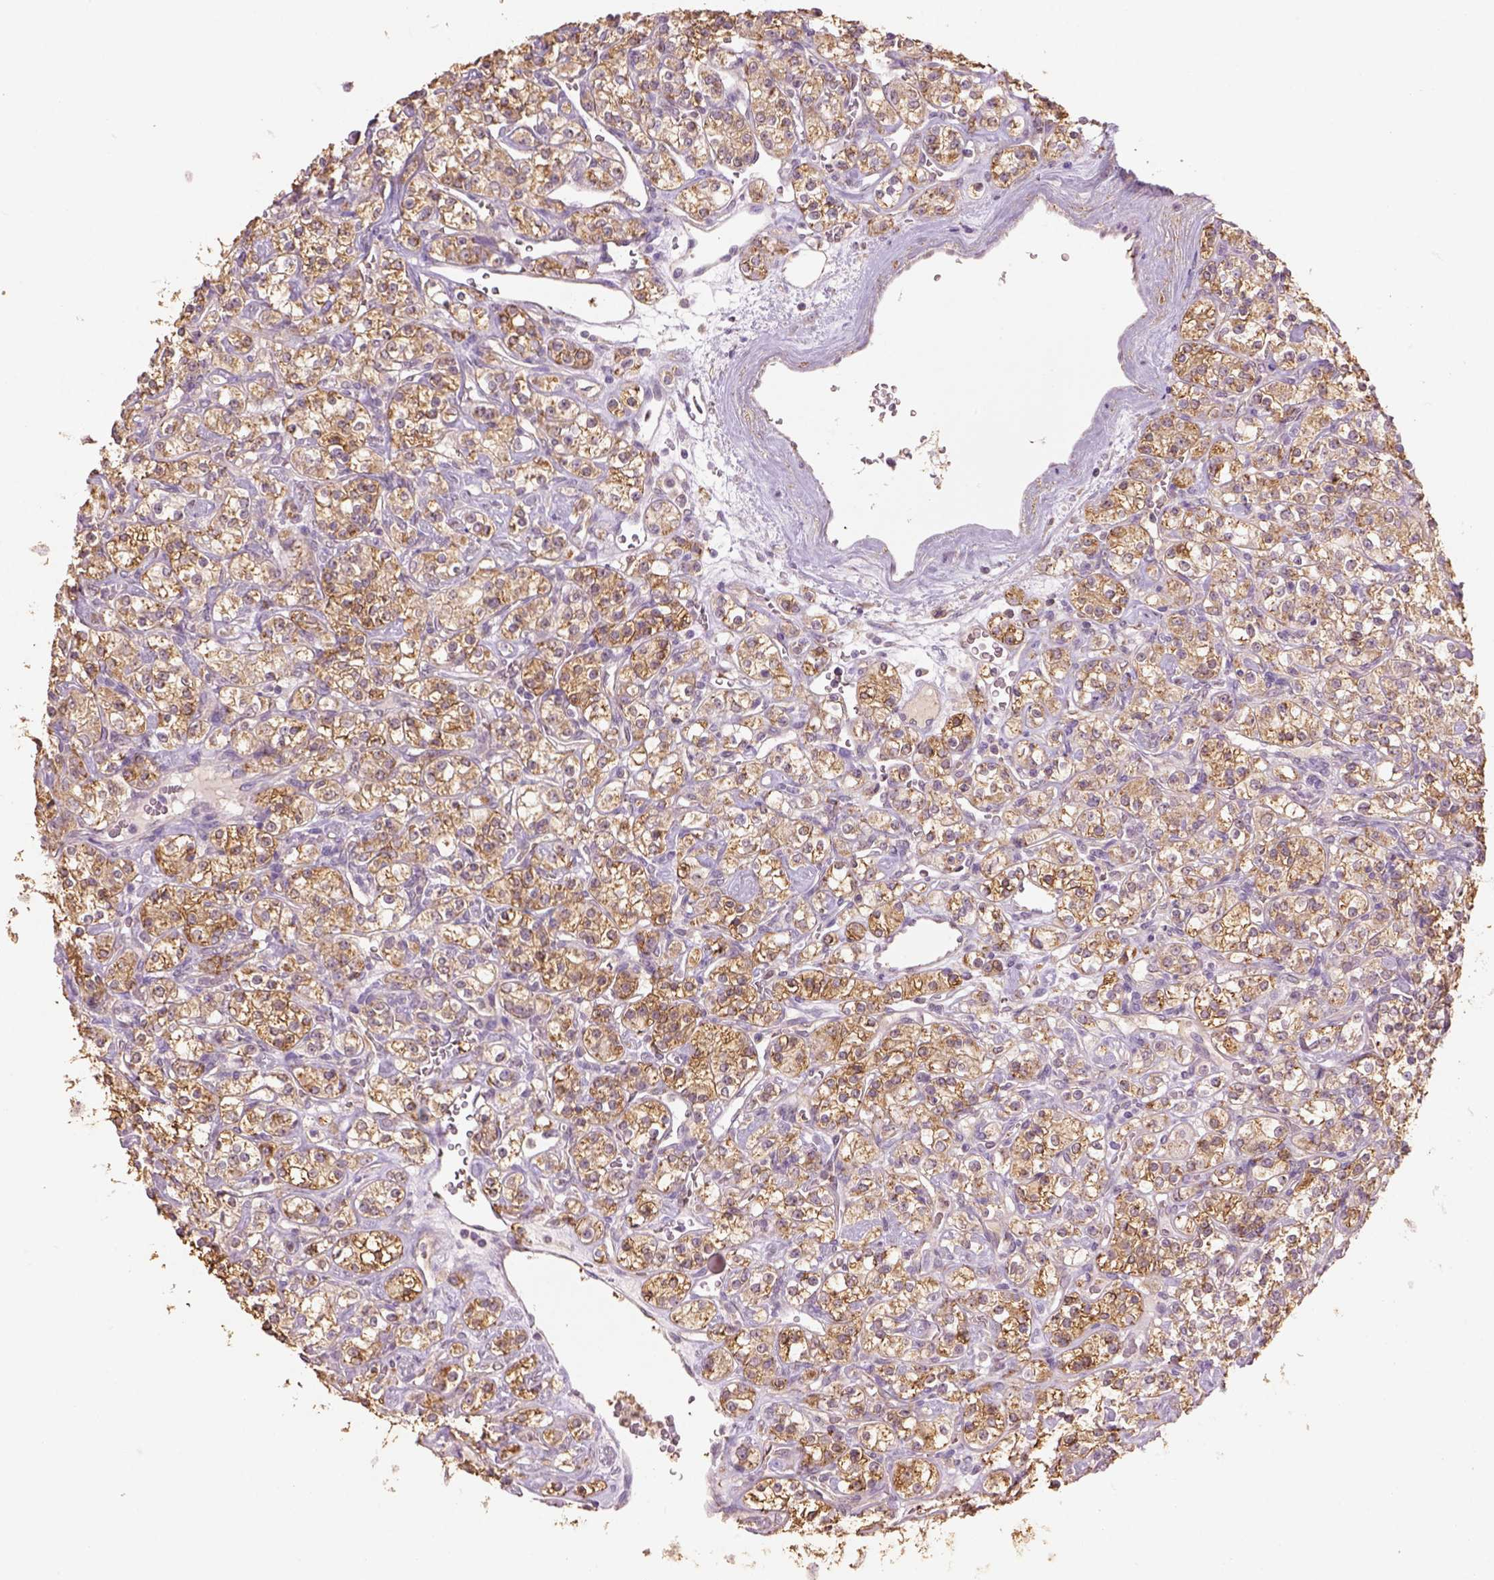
{"staining": {"intensity": "strong", "quantity": ">75%", "location": "cytoplasmic/membranous"}, "tissue": "renal cancer", "cell_type": "Tumor cells", "image_type": "cancer", "snomed": [{"axis": "morphology", "description": "Adenocarcinoma, NOS"}, {"axis": "topography", "description": "Kidney"}], "caption": "IHC image of neoplastic tissue: adenocarcinoma (renal) stained using immunohistochemistry (IHC) exhibits high levels of strong protein expression localized specifically in the cytoplasmic/membranous of tumor cells, appearing as a cytoplasmic/membranous brown color.", "gene": "AP2B1", "patient": {"sex": "male", "age": 77}}